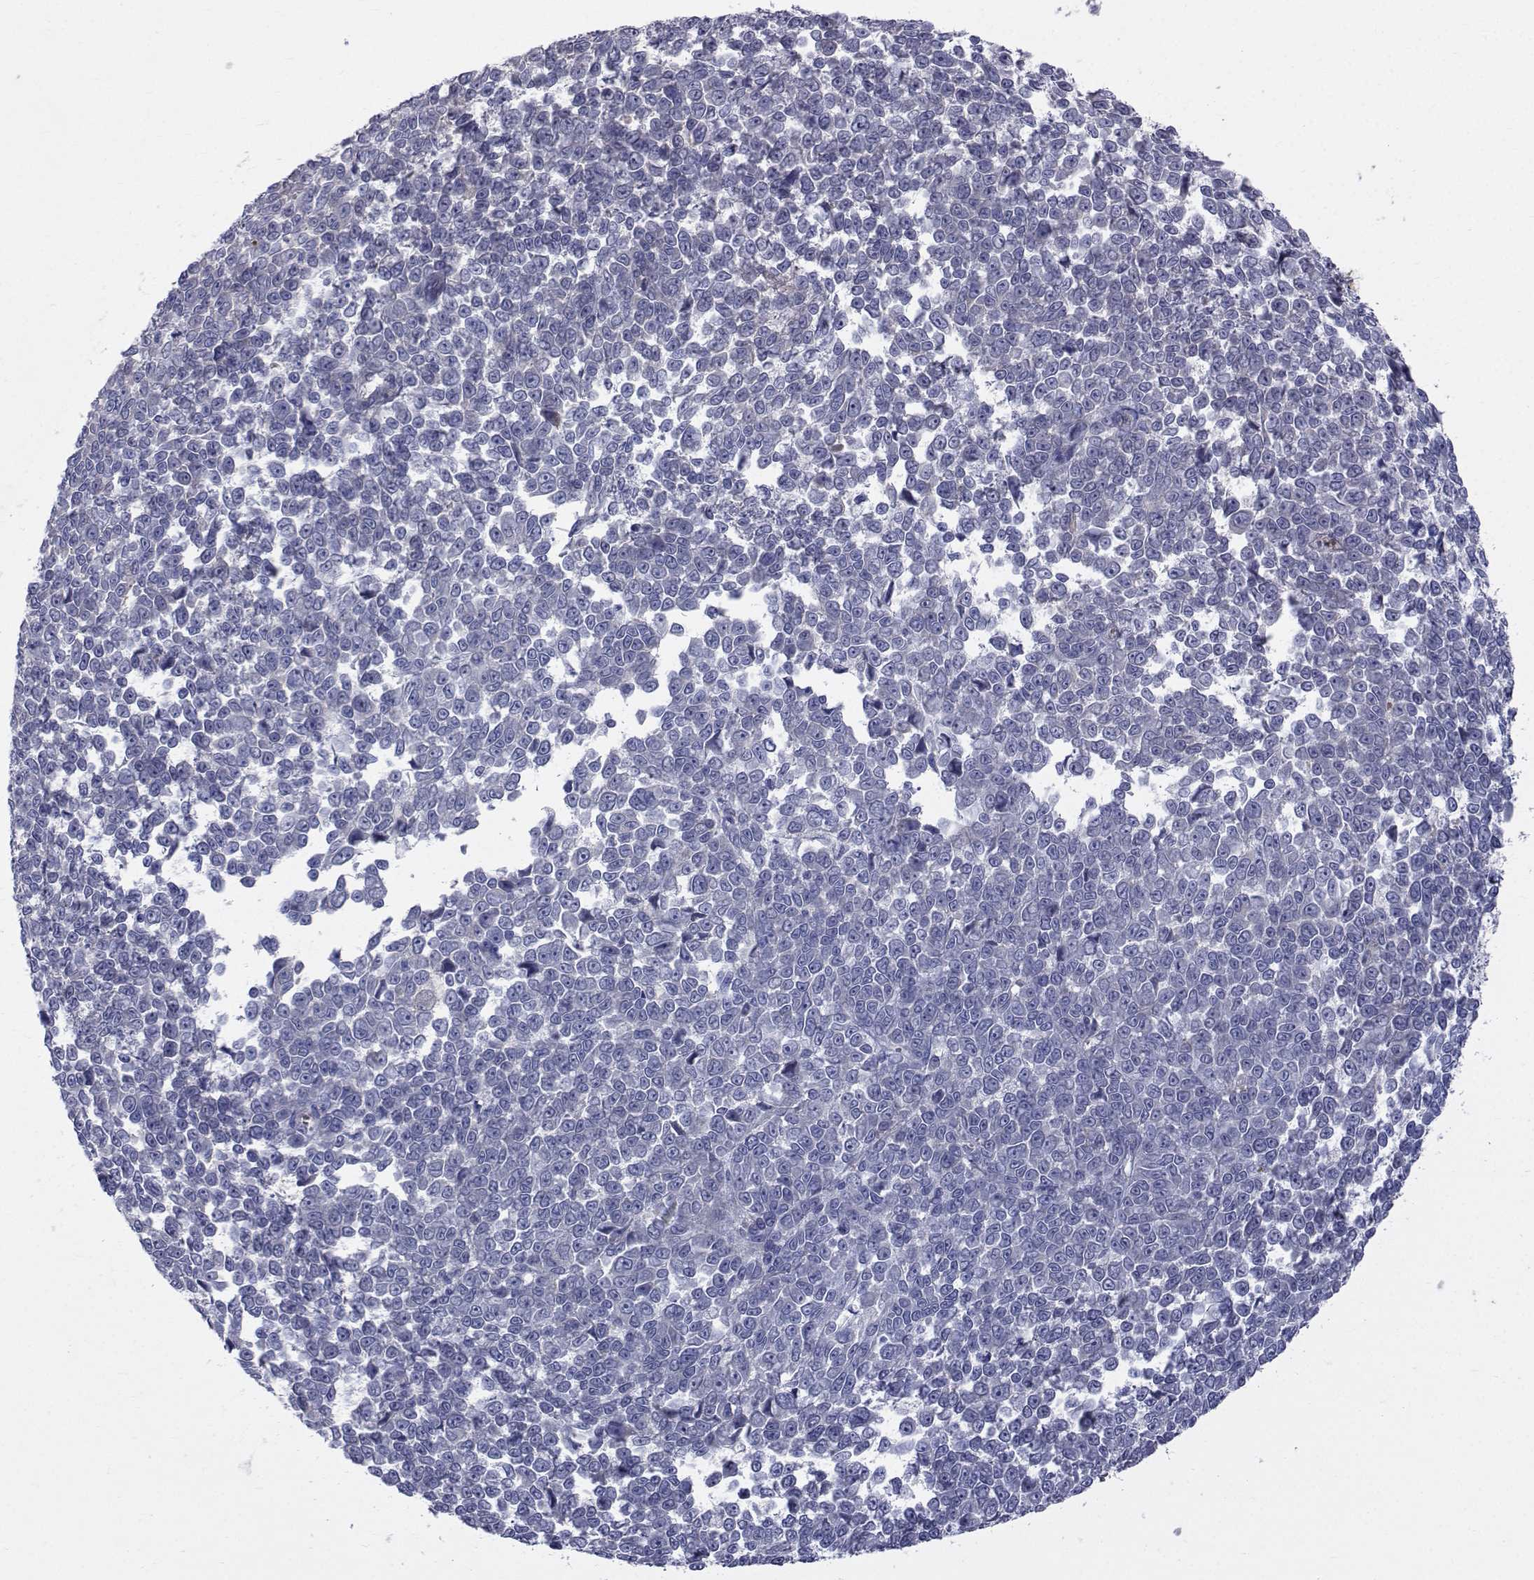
{"staining": {"intensity": "weak", "quantity": "<25%", "location": "cytoplasmic/membranous"}, "tissue": "melanoma", "cell_type": "Tumor cells", "image_type": "cancer", "snomed": [{"axis": "morphology", "description": "Malignant melanoma, NOS"}, {"axis": "topography", "description": "Skin"}], "caption": "IHC micrograph of human malignant melanoma stained for a protein (brown), which shows no staining in tumor cells. (Immunohistochemistry, brightfield microscopy, high magnification).", "gene": "QPCT", "patient": {"sex": "female", "age": 95}}